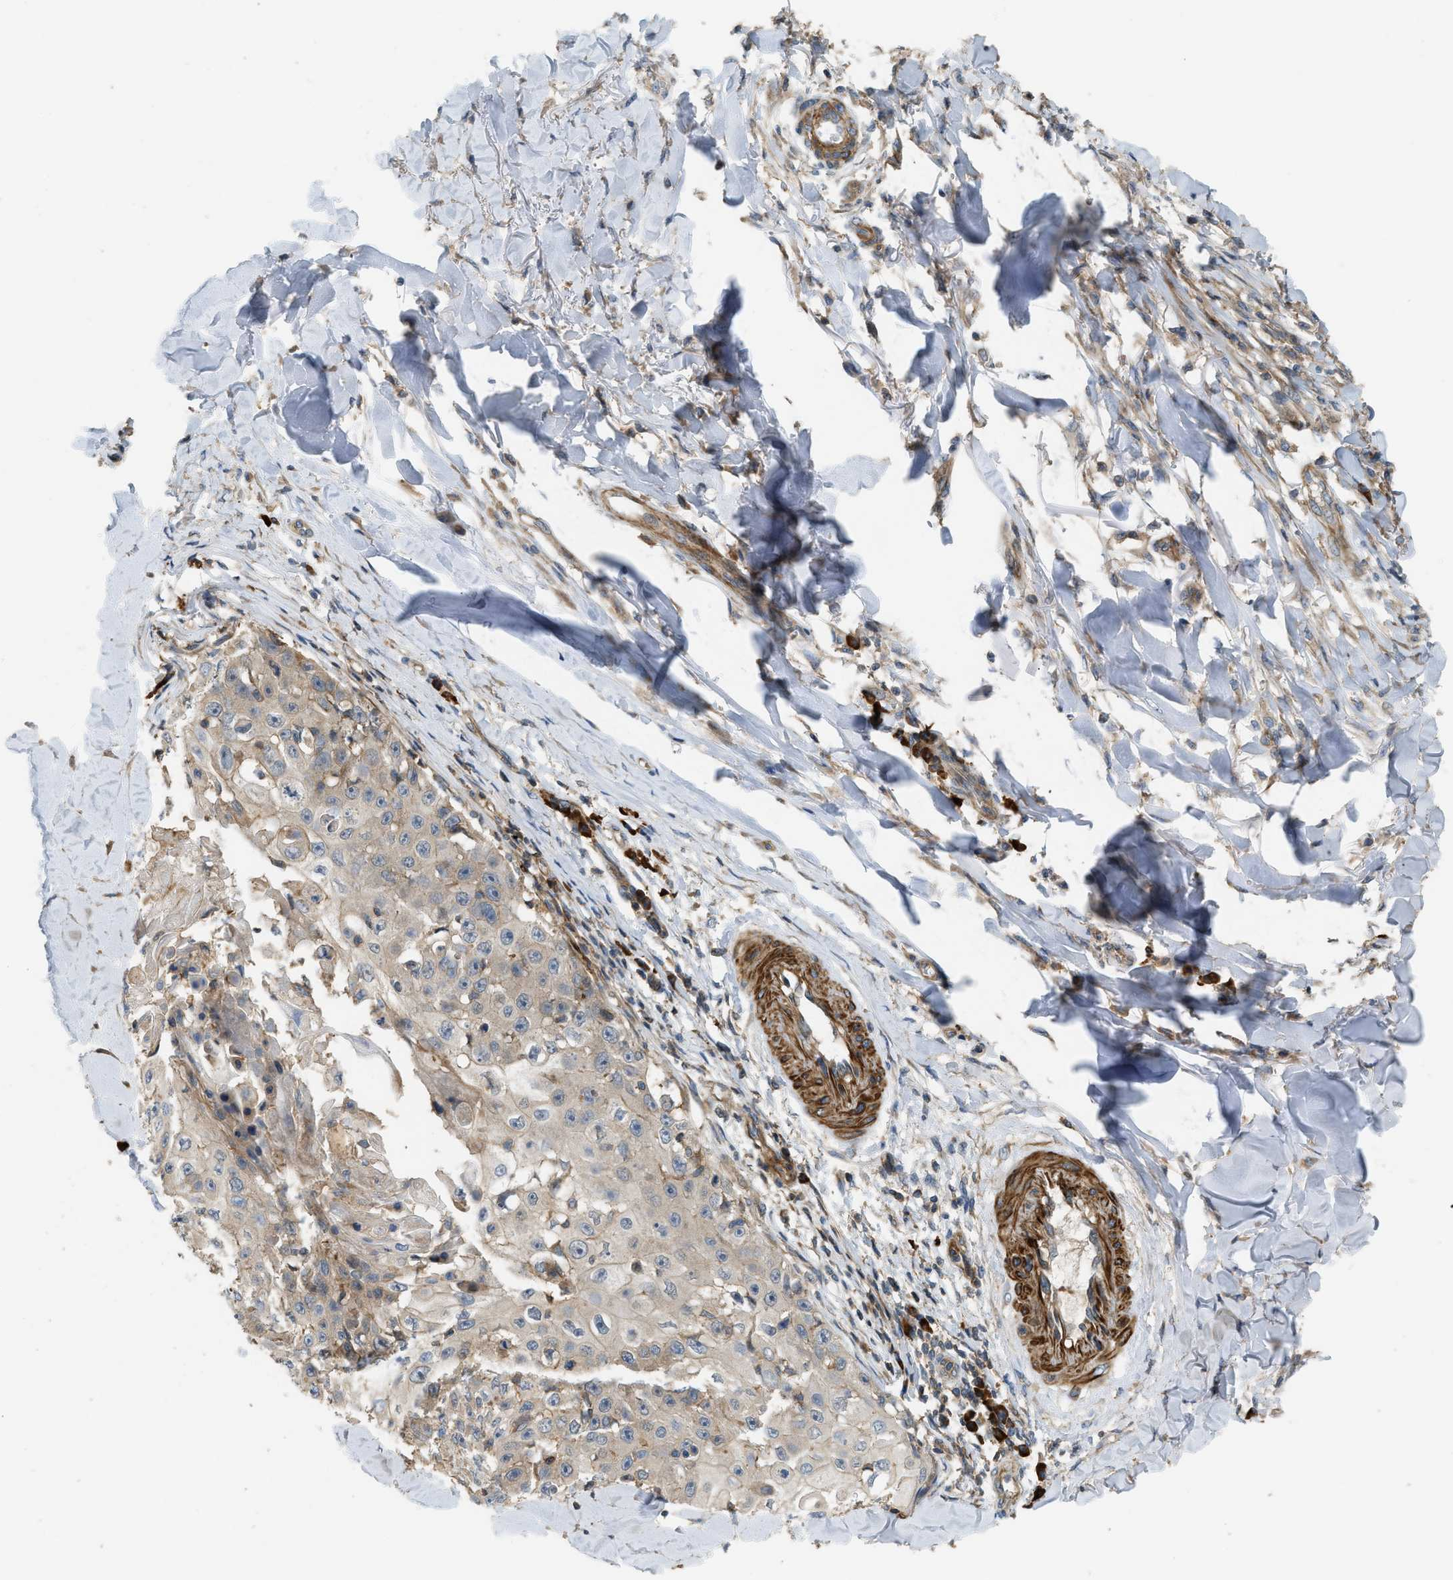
{"staining": {"intensity": "negative", "quantity": "none", "location": "none"}, "tissue": "skin cancer", "cell_type": "Tumor cells", "image_type": "cancer", "snomed": [{"axis": "morphology", "description": "Squamous cell carcinoma, NOS"}, {"axis": "topography", "description": "Skin"}], "caption": "Skin squamous cell carcinoma stained for a protein using immunohistochemistry shows no positivity tumor cells.", "gene": "BTN3A2", "patient": {"sex": "male", "age": 86}}